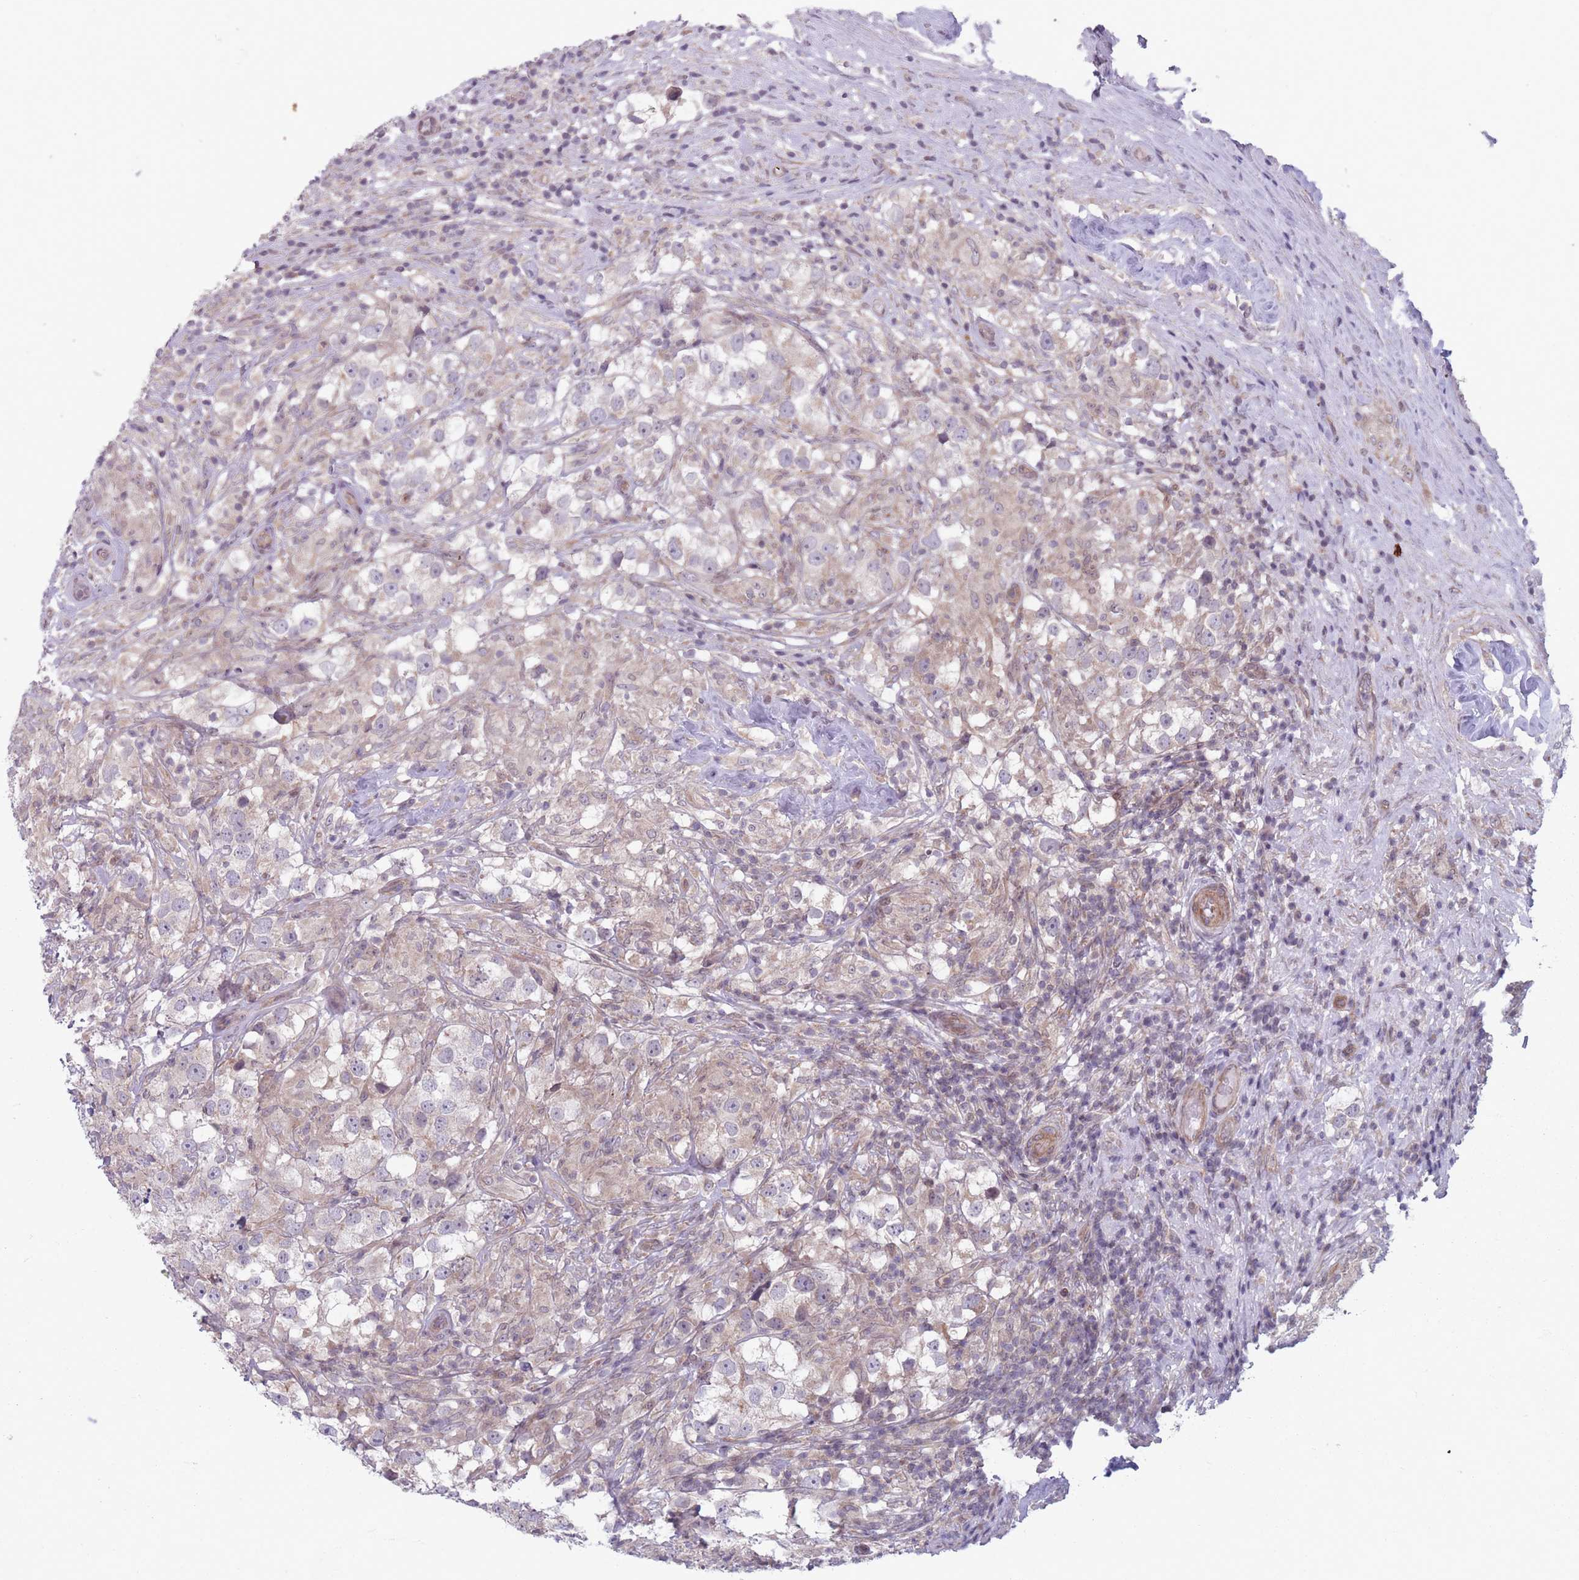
{"staining": {"intensity": "negative", "quantity": "none", "location": "none"}, "tissue": "testis cancer", "cell_type": "Tumor cells", "image_type": "cancer", "snomed": [{"axis": "morphology", "description": "Seminoma, NOS"}, {"axis": "topography", "description": "Testis"}], "caption": "Human testis cancer (seminoma) stained for a protein using immunohistochemistry (IHC) exhibits no expression in tumor cells.", "gene": "VRK2", "patient": {"sex": "male", "age": 46}}